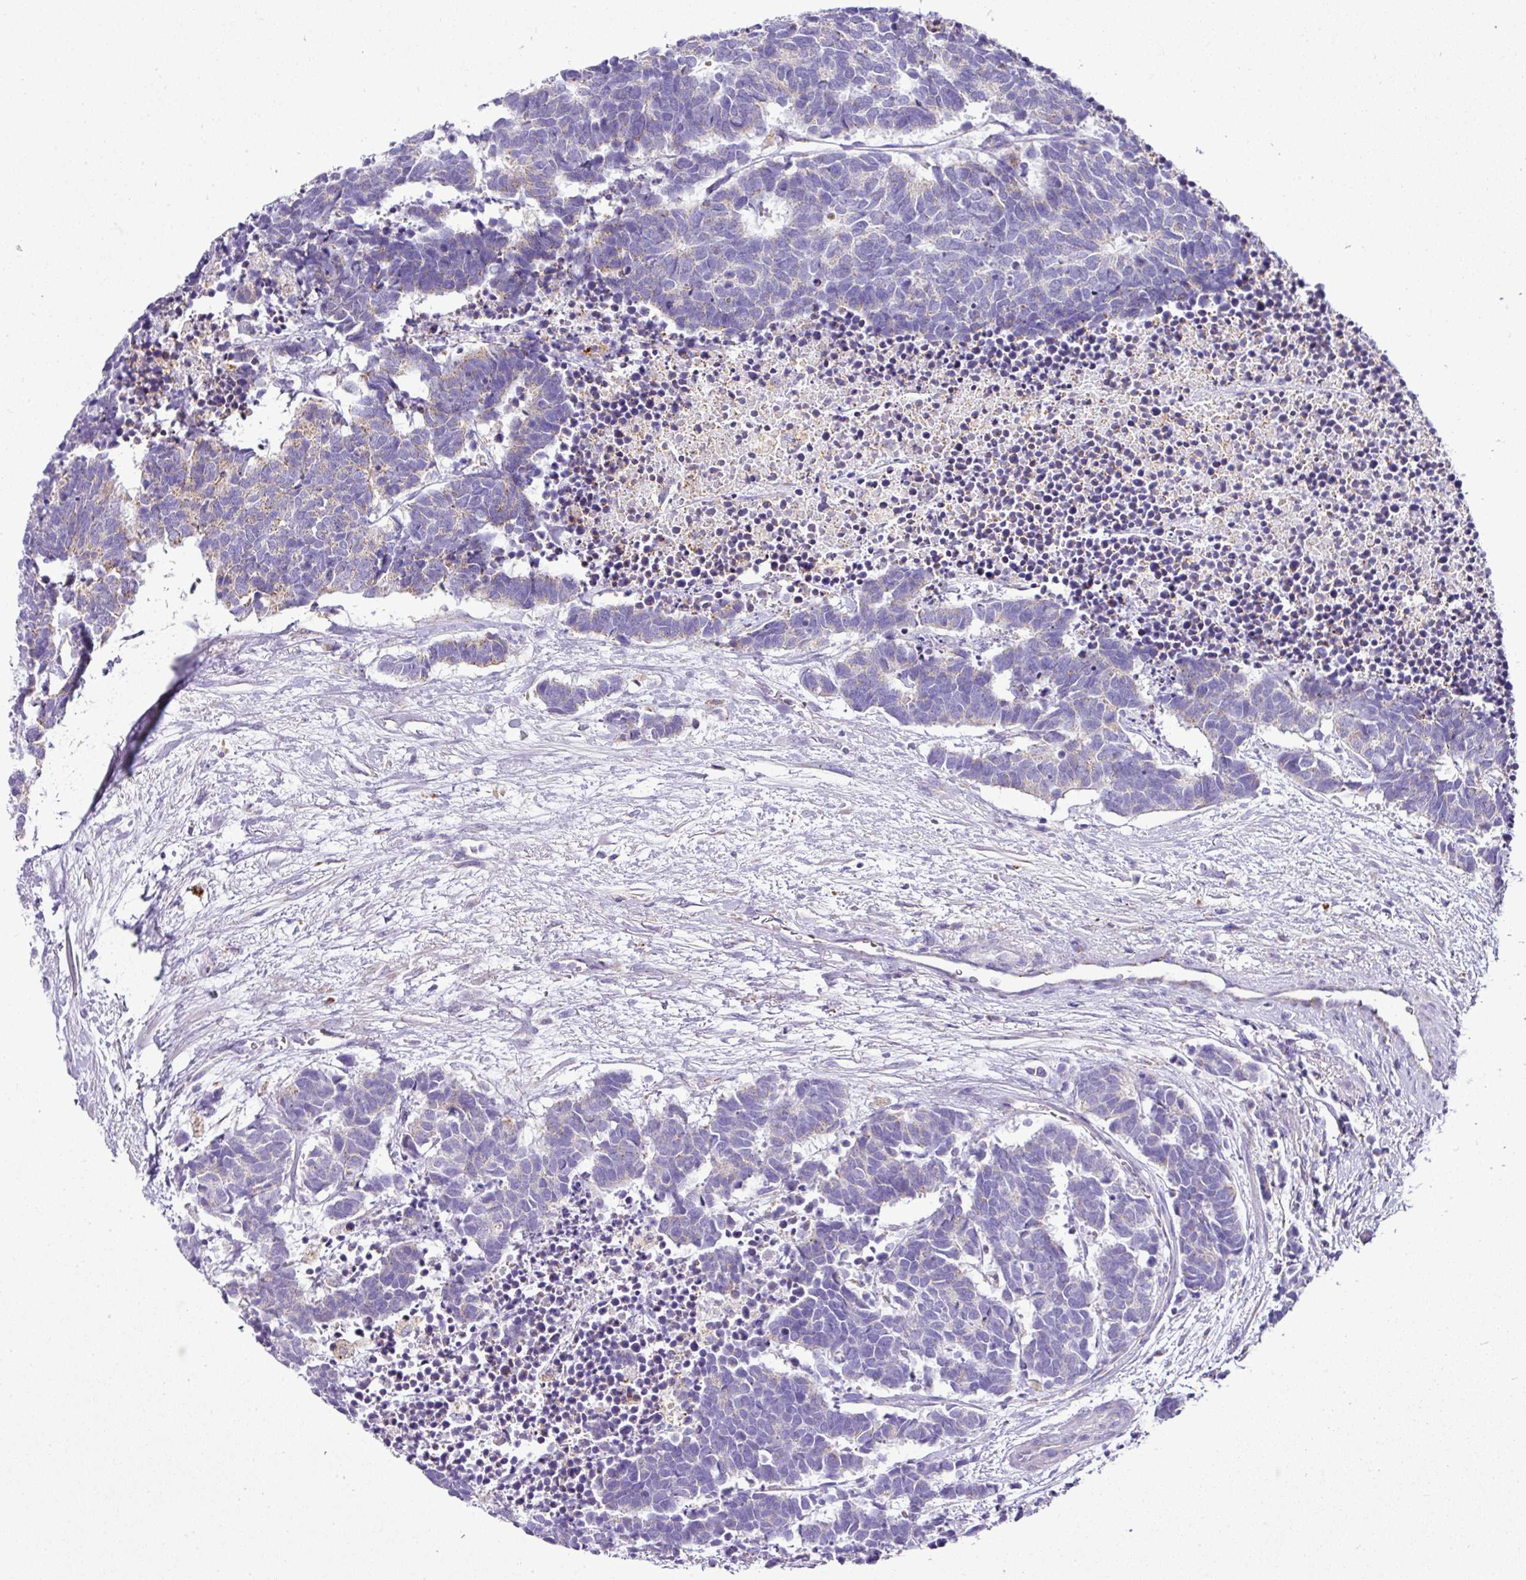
{"staining": {"intensity": "weak", "quantity": "<25%", "location": "cytoplasmic/membranous"}, "tissue": "carcinoid", "cell_type": "Tumor cells", "image_type": "cancer", "snomed": [{"axis": "morphology", "description": "Carcinoma, NOS"}, {"axis": "morphology", "description": "Carcinoid, malignant, NOS"}, {"axis": "topography", "description": "Urinary bladder"}], "caption": "Human carcinoma stained for a protein using immunohistochemistry (IHC) displays no staining in tumor cells.", "gene": "PGAP4", "patient": {"sex": "male", "age": 57}}